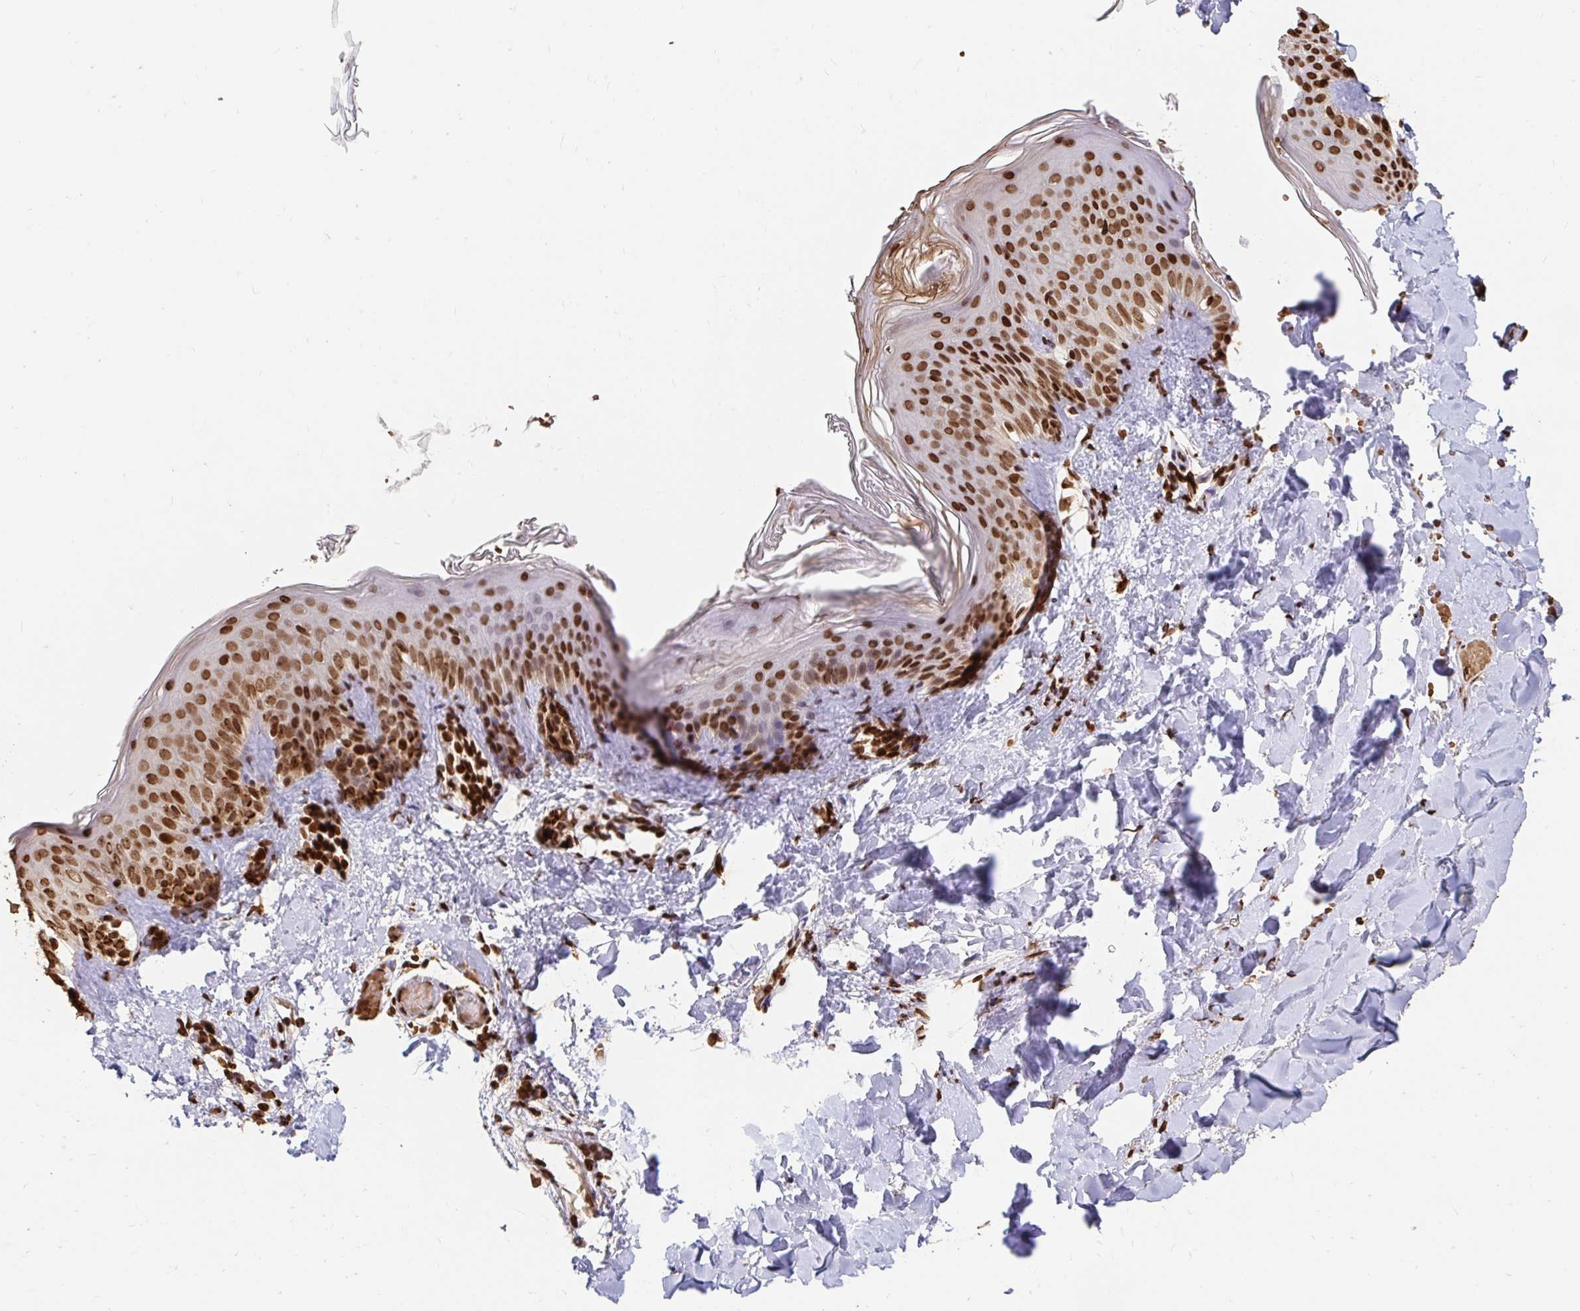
{"staining": {"intensity": "moderate", "quantity": ">75%", "location": "nuclear"}, "tissue": "skin", "cell_type": "Fibroblasts", "image_type": "normal", "snomed": [{"axis": "morphology", "description": "Normal tissue, NOS"}, {"axis": "topography", "description": "Skin"}], "caption": "Protein positivity by immunohistochemistry exhibits moderate nuclear staining in approximately >75% of fibroblasts in benign skin.", "gene": "H2BC5", "patient": {"sex": "male", "age": 16}}